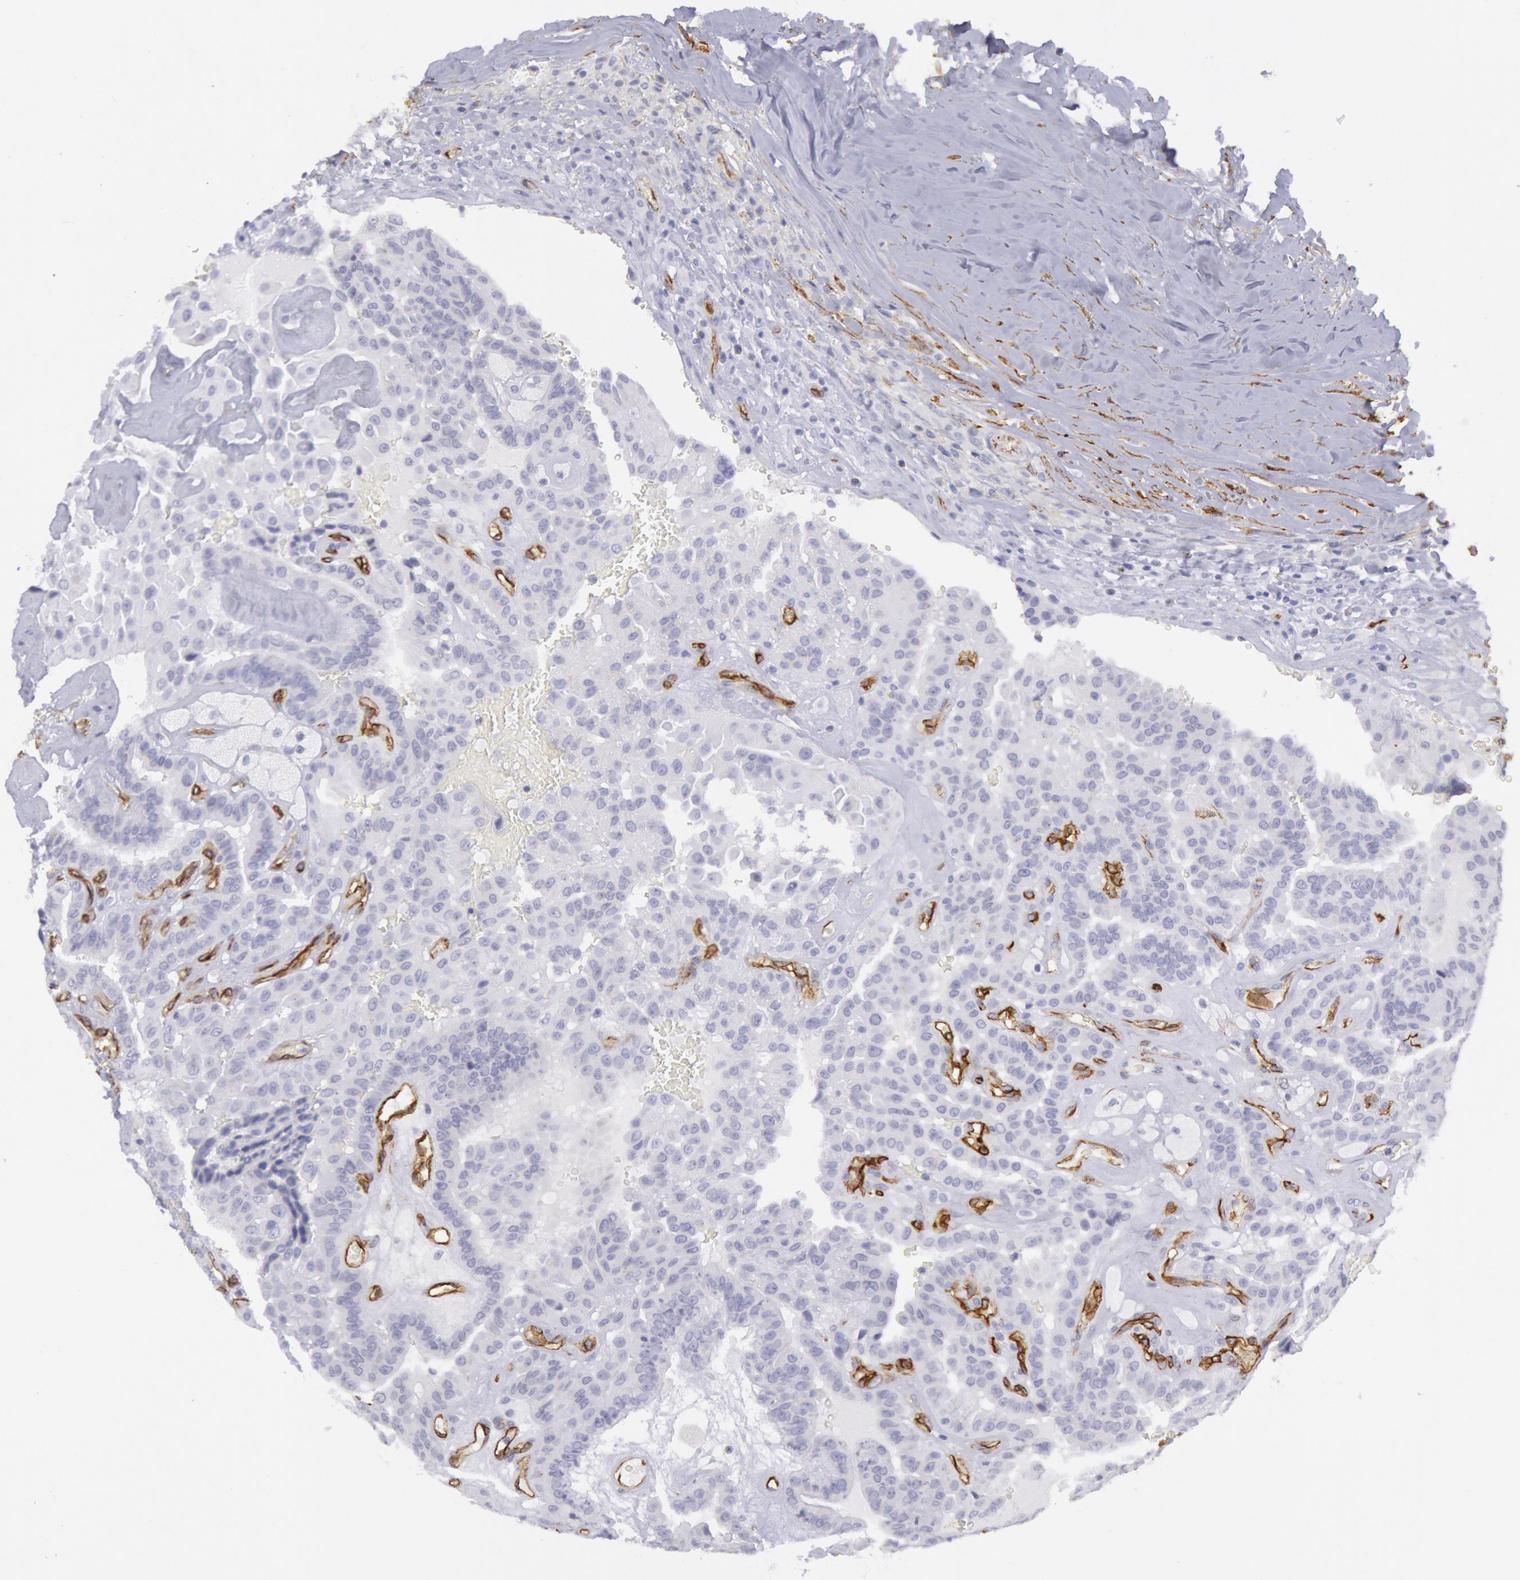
{"staining": {"intensity": "negative", "quantity": "none", "location": "none"}, "tissue": "thyroid cancer", "cell_type": "Tumor cells", "image_type": "cancer", "snomed": [{"axis": "morphology", "description": "Papillary adenocarcinoma, NOS"}, {"axis": "topography", "description": "Thyroid gland"}], "caption": "Photomicrograph shows no protein positivity in tumor cells of thyroid cancer tissue.", "gene": "CDH13", "patient": {"sex": "male", "age": 87}}